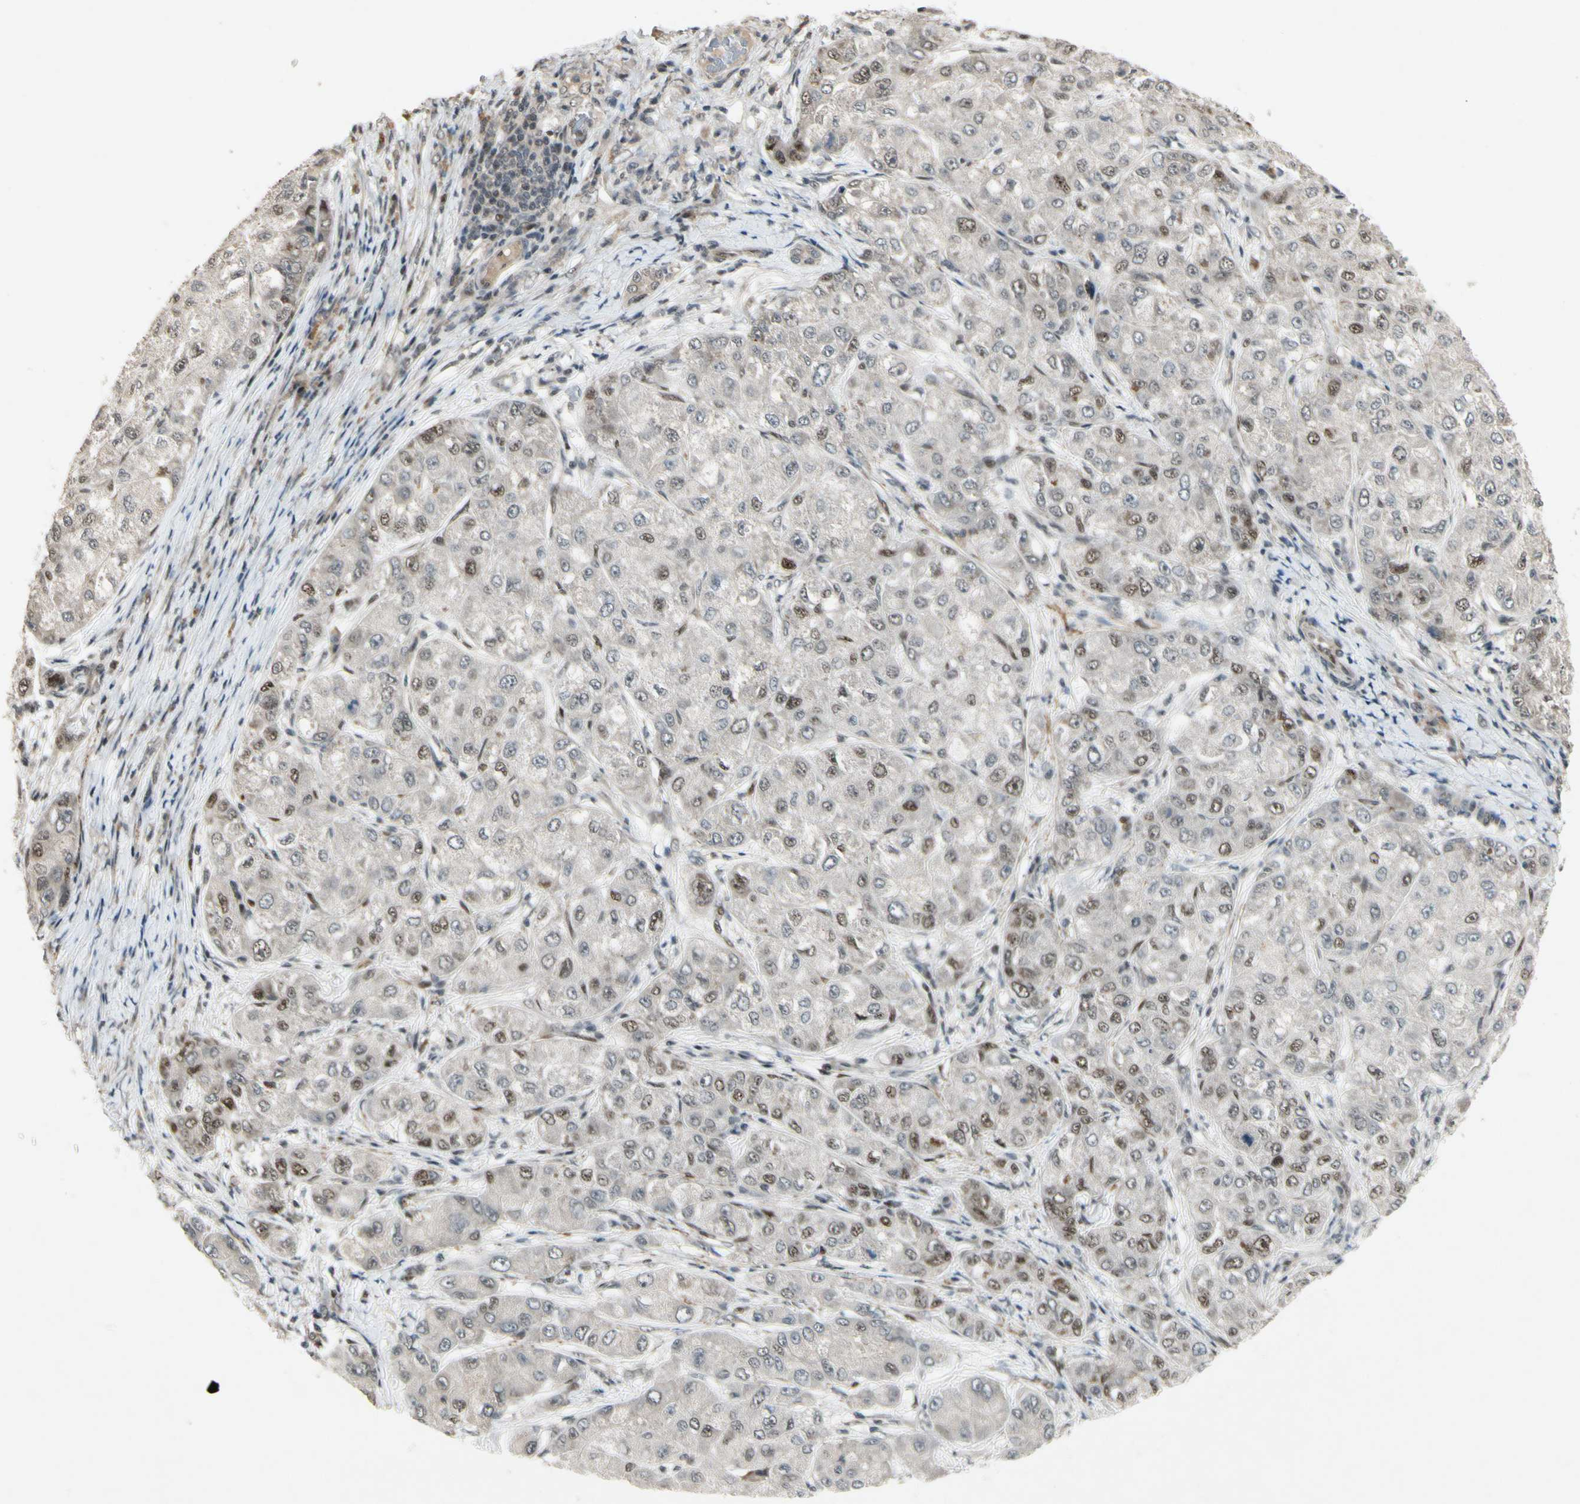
{"staining": {"intensity": "moderate", "quantity": "<25%", "location": "nuclear"}, "tissue": "liver cancer", "cell_type": "Tumor cells", "image_type": "cancer", "snomed": [{"axis": "morphology", "description": "Carcinoma, Hepatocellular, NOS"}, {"axis": "topography", "description": "Liver"}], "caption": "Protein expression by immunohistochemistry exhibits moderate nuclear positivity in approximately <25% of tumor cells in liver cancer.", "gene": "CDK11A", "patient": {"sex": "male", "age": 80}}